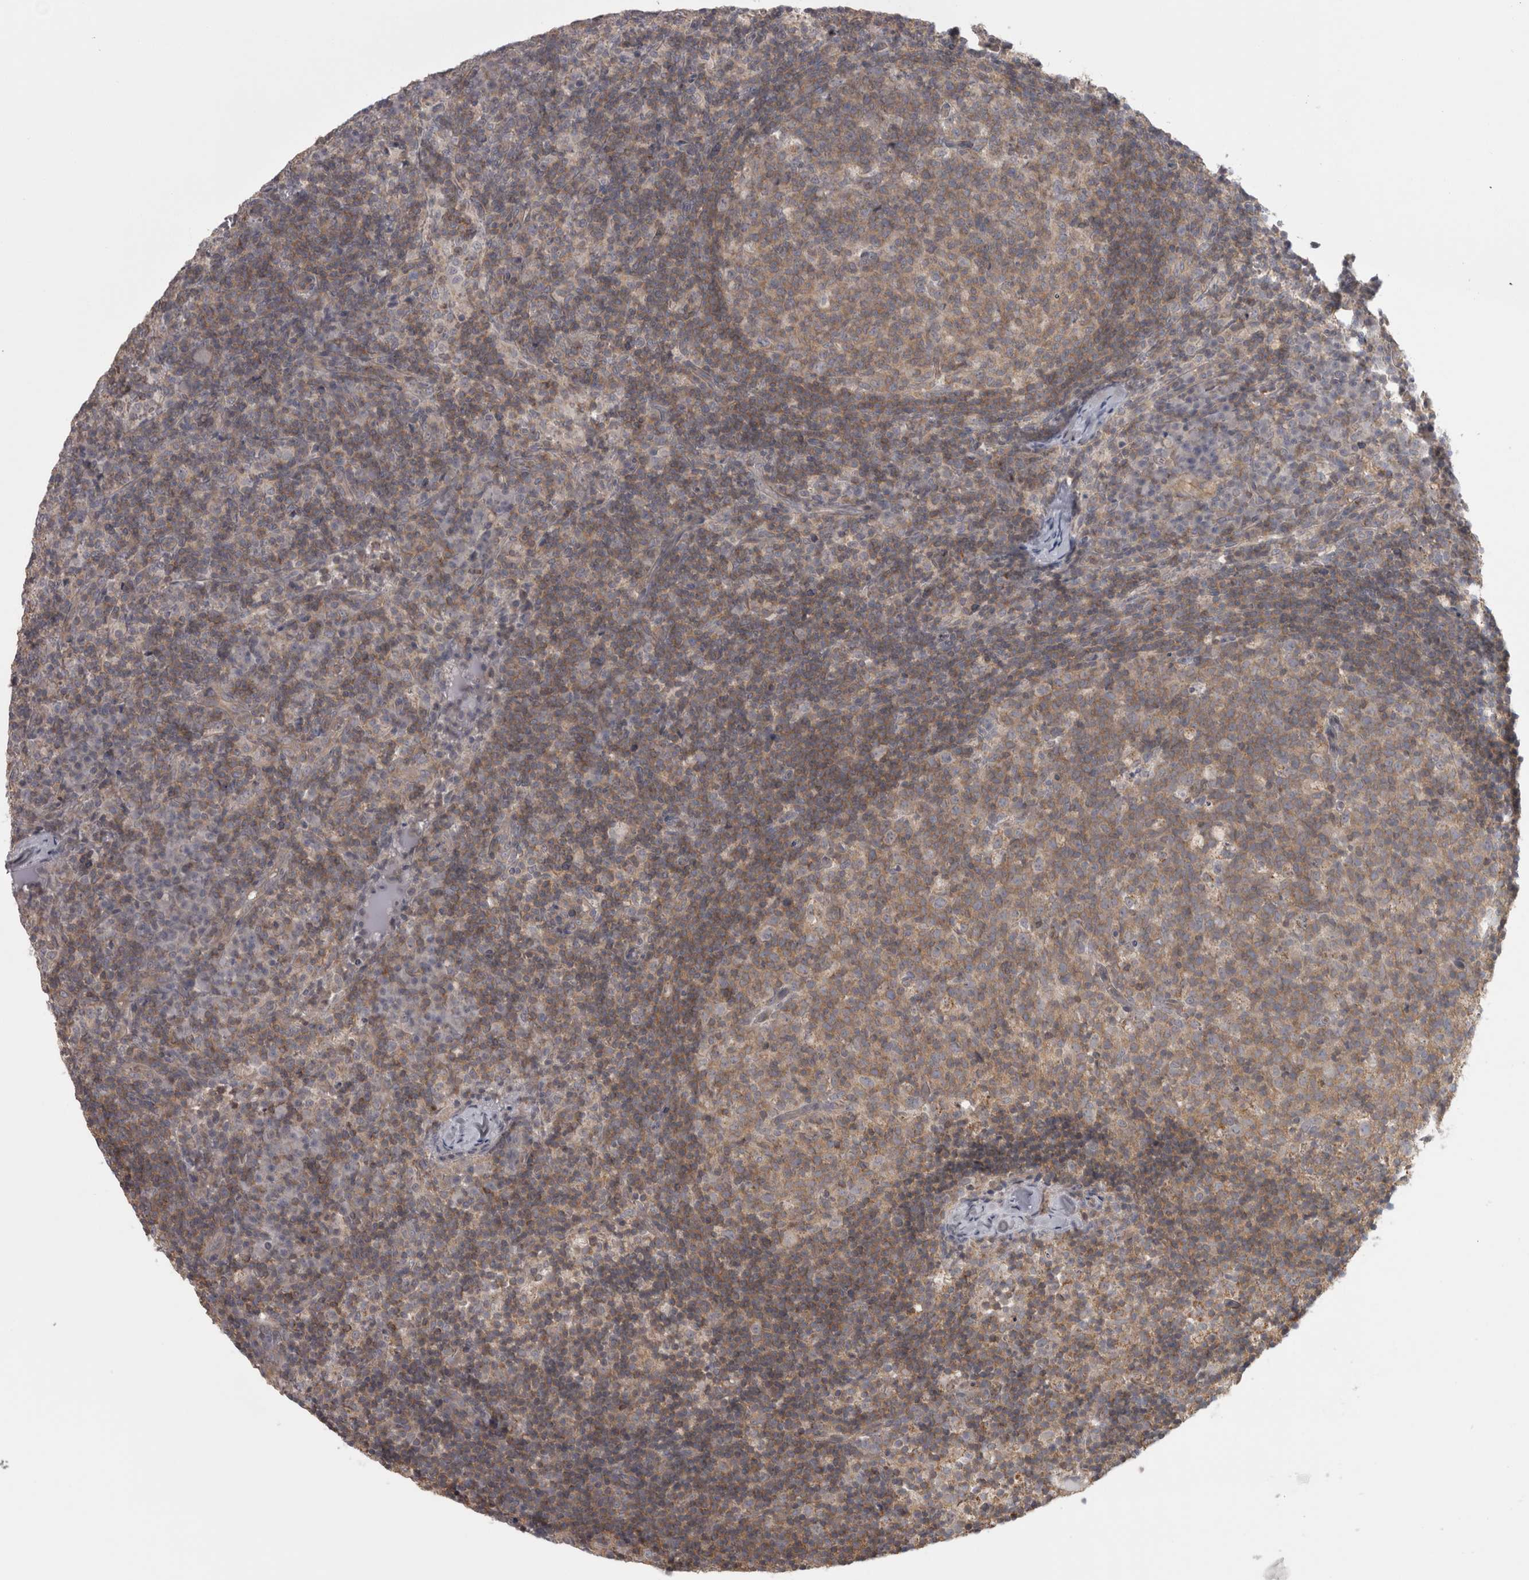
{"staining": {"intensity": "weak", "quantity": ">75%", "location": "cytoplasmic/membranous"}, "tissue": "lymph node", "cell_type": "Germinal center cells", "image_type": "normal", "snomed": [{"axis": "morphology", "description": "Normal tissue, NOS"}, {"axis": "morphology", "description": "Inflammation, NOS"}, {"axis": "topography", "description": "Lymph node"}], "caption": "IHC histopathology image of normal lymph node stained for a protein (brown), which reveals low levels of weak cytoplasmic/membranous staining in approximately >75% of germinal center cells.", "gene": "PPP1R12B", "patient": {"sex": "male", "age": 55}}